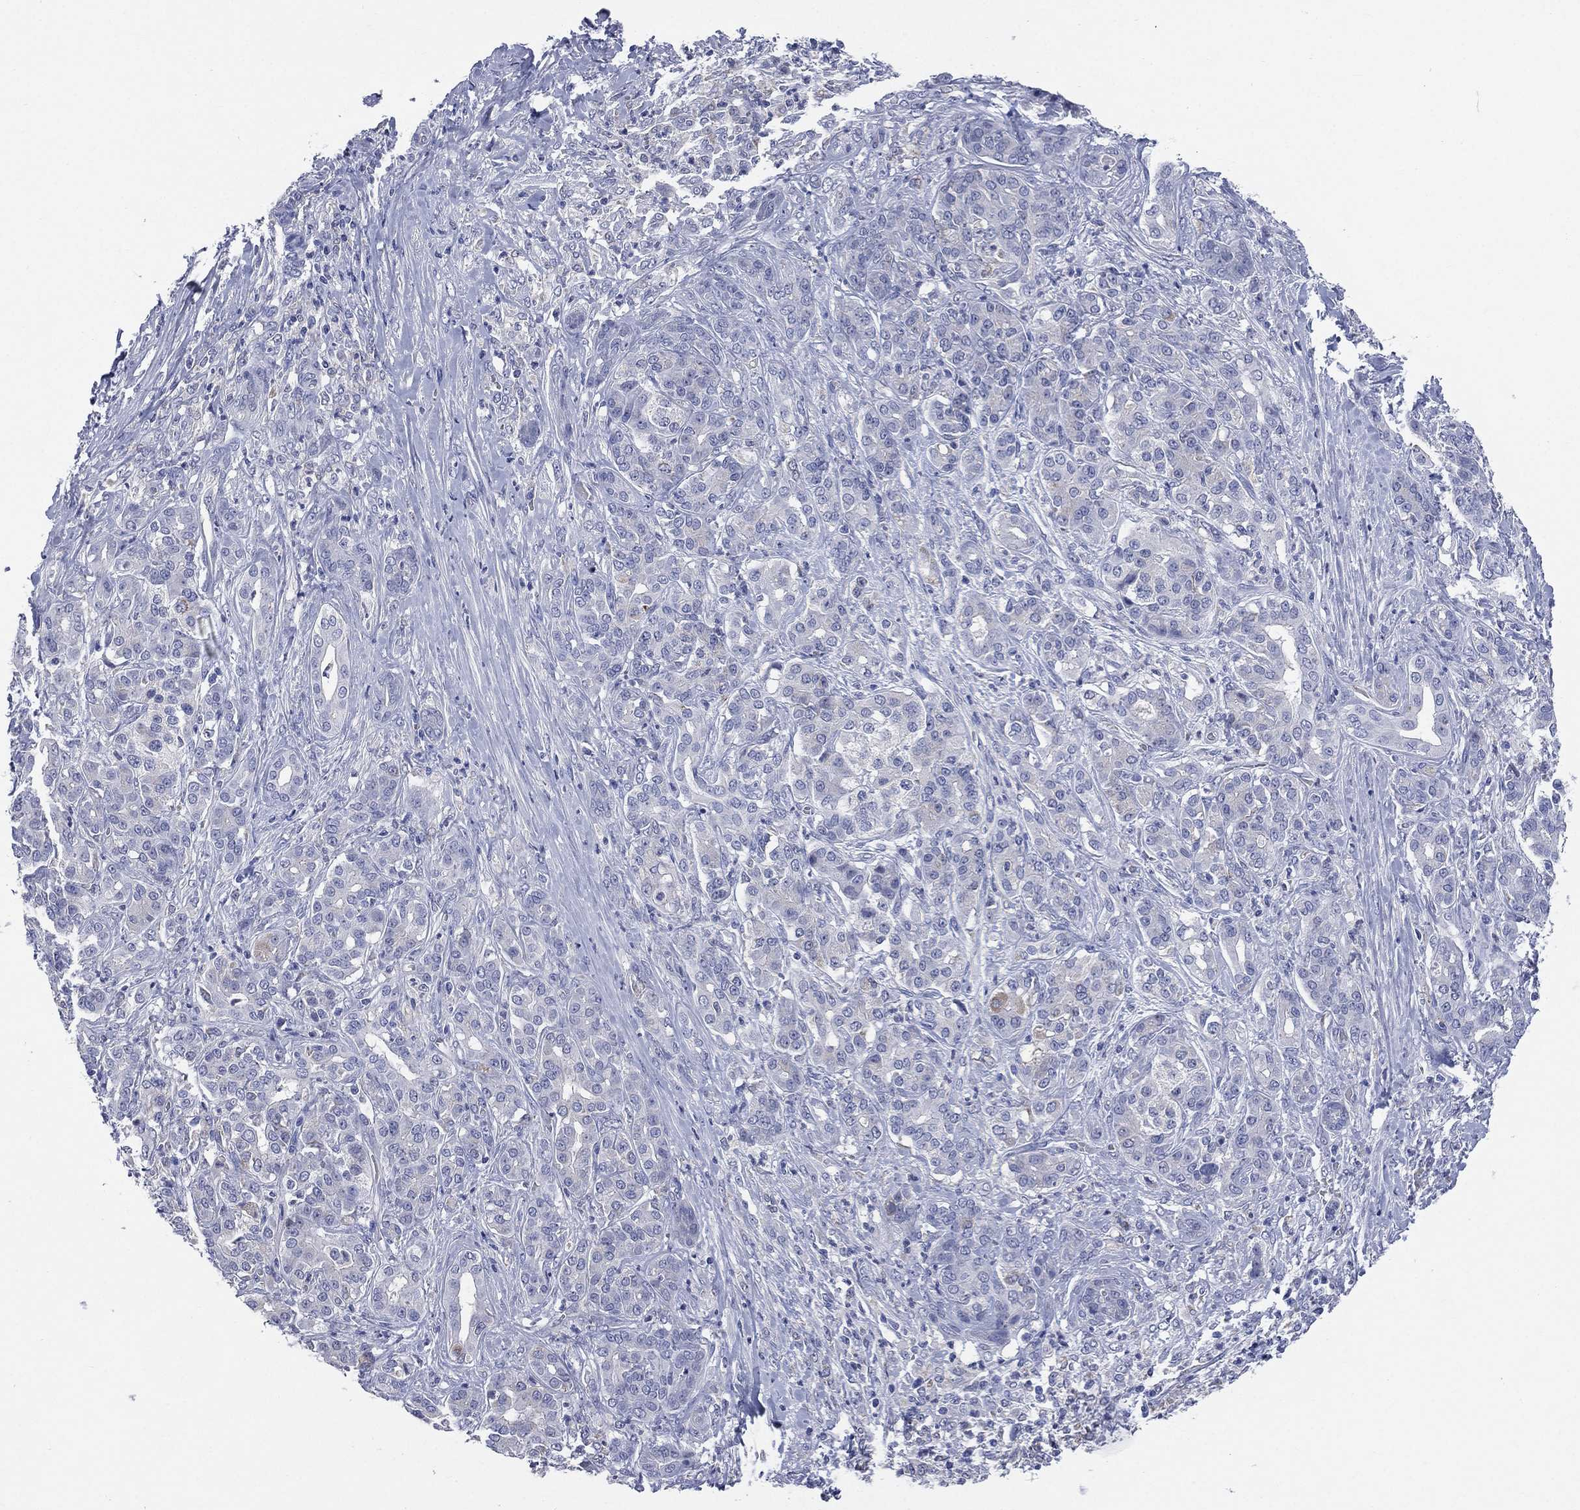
{"staining": {"intensity": "negative", "quantity": "none", "location": "none"}, "tissue": "pancreatic cancer", "cell_type": "Tumor cells", "image_type": "cancer", "snomed": [{"axis": "morphology", "description": "Normal tissue, NOS"}, {"axis": "morphology", "description": "Inflammation, NOS"}, {"axis": "morphology", "description": "Adenocarcinoma, NOS"}, {"axis": "topography", "description": "Pancreas"}], "caption": "Tumor cells show no significant positivity in adenocarcinoma (pancreatic). (DAB immunohistochemistry (IHC), high magnification).", "gene": "AKAP3", "patient": {"sex": "male", "age": 57}}